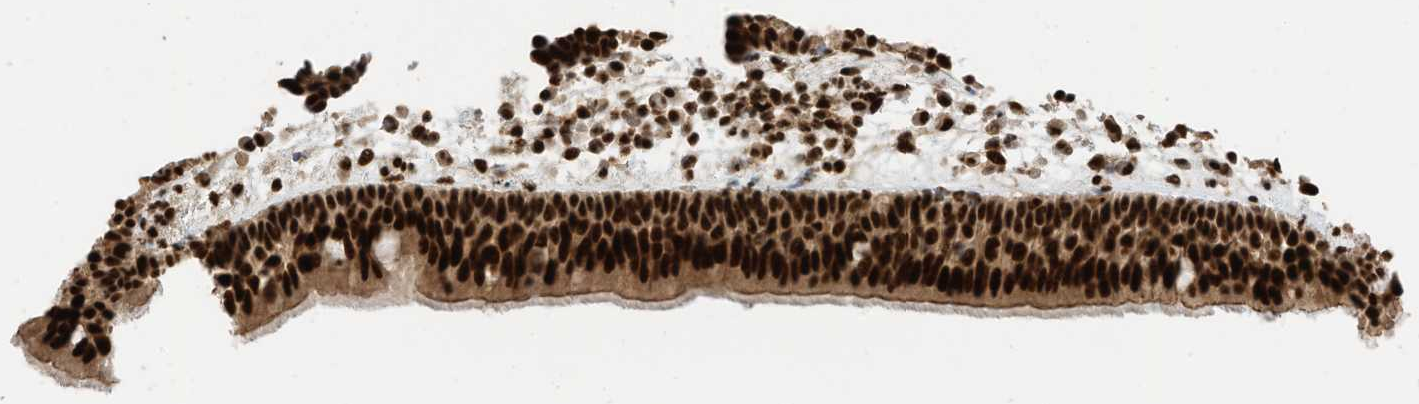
{"staining": {"intensity": "strong", "quantity": ">75%", "location": "nuclear"}, "tissue": "nasopharynx", "cell_type": "Respiratory epithelial cells", "image_type": "normal", "snomed": [{"axis": "morphology", "description": "Normal tissue, NOS"}, {"axis": "morphology", "description": "Inflammation, NOS"}, {"axis": "morphology", "description": "Malignant melanoma, Metastatic site"}, {"axis": "topography", "description": "Nasopharynx"}], "caption": "Respiratory epithelial cells show strong nuclear expression in about >75% of cells in benign nasopharynx.", "gene": "SF3A3", "patient": {"sex": "male", "age": 70}}